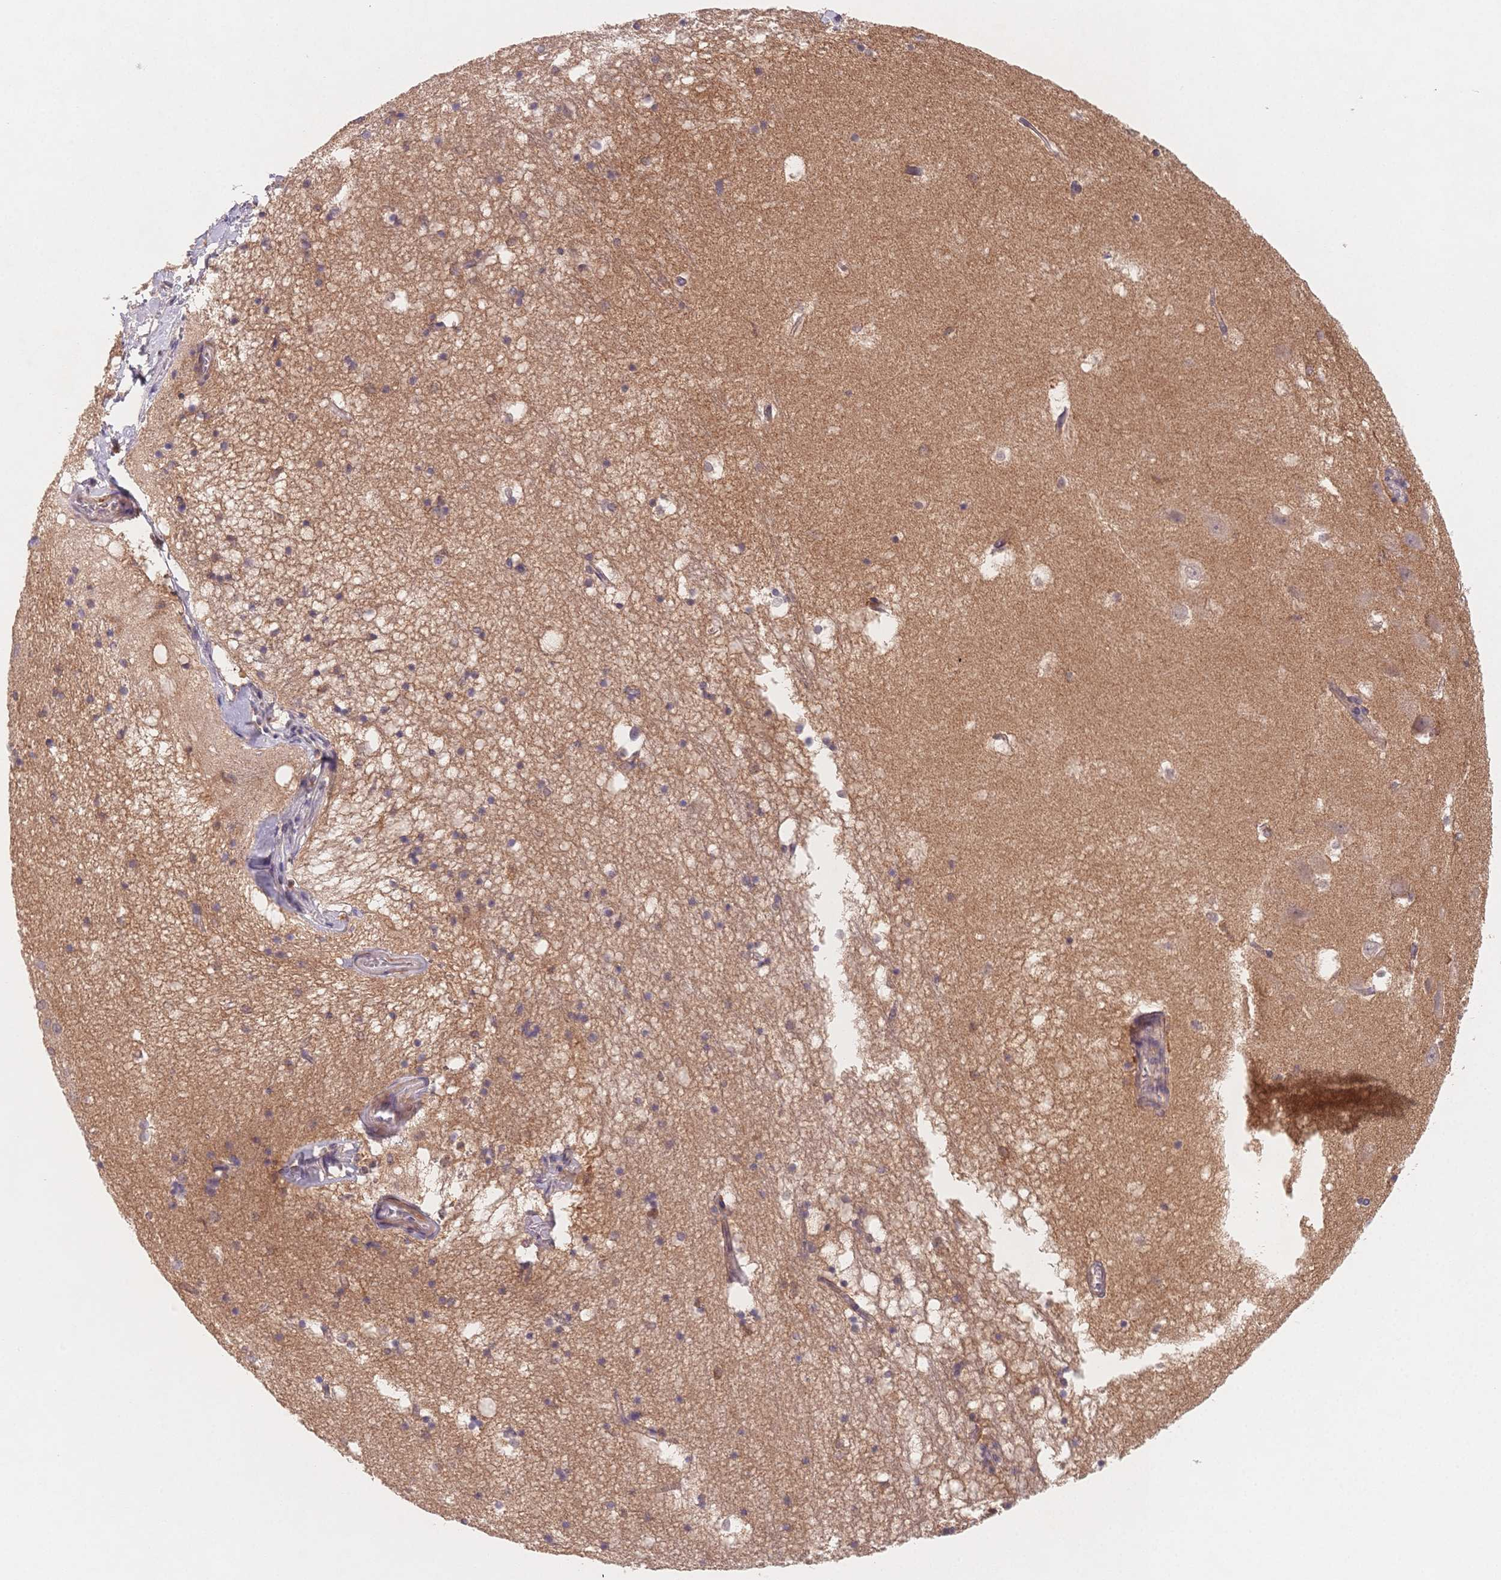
{"staining": {"intensity": "weak", "quantity": "<25%", "location": "cytoplasmic/membranous"}, "tissue": "hippocampus", "cell_type": "Glial cells", "image_type": "normal", "snomed": [{"axis": "morphology", "description": "Normal tissue, NOS"}, {"axis": "topography", "description": "Hippocampus"}], "caption": "A high-resolution image shows immunohistochemistry (IHC) staining of unremarkable hippocampus, which reveals no significant staining in glial cells. (DAB (3,3'-diaminobenzidine) immunohistochemistry (IHC) visualized using brightfield microscopy, high magnification).", "gene": "C12orf75", "patient": {"sex": "male", "age": 58}}